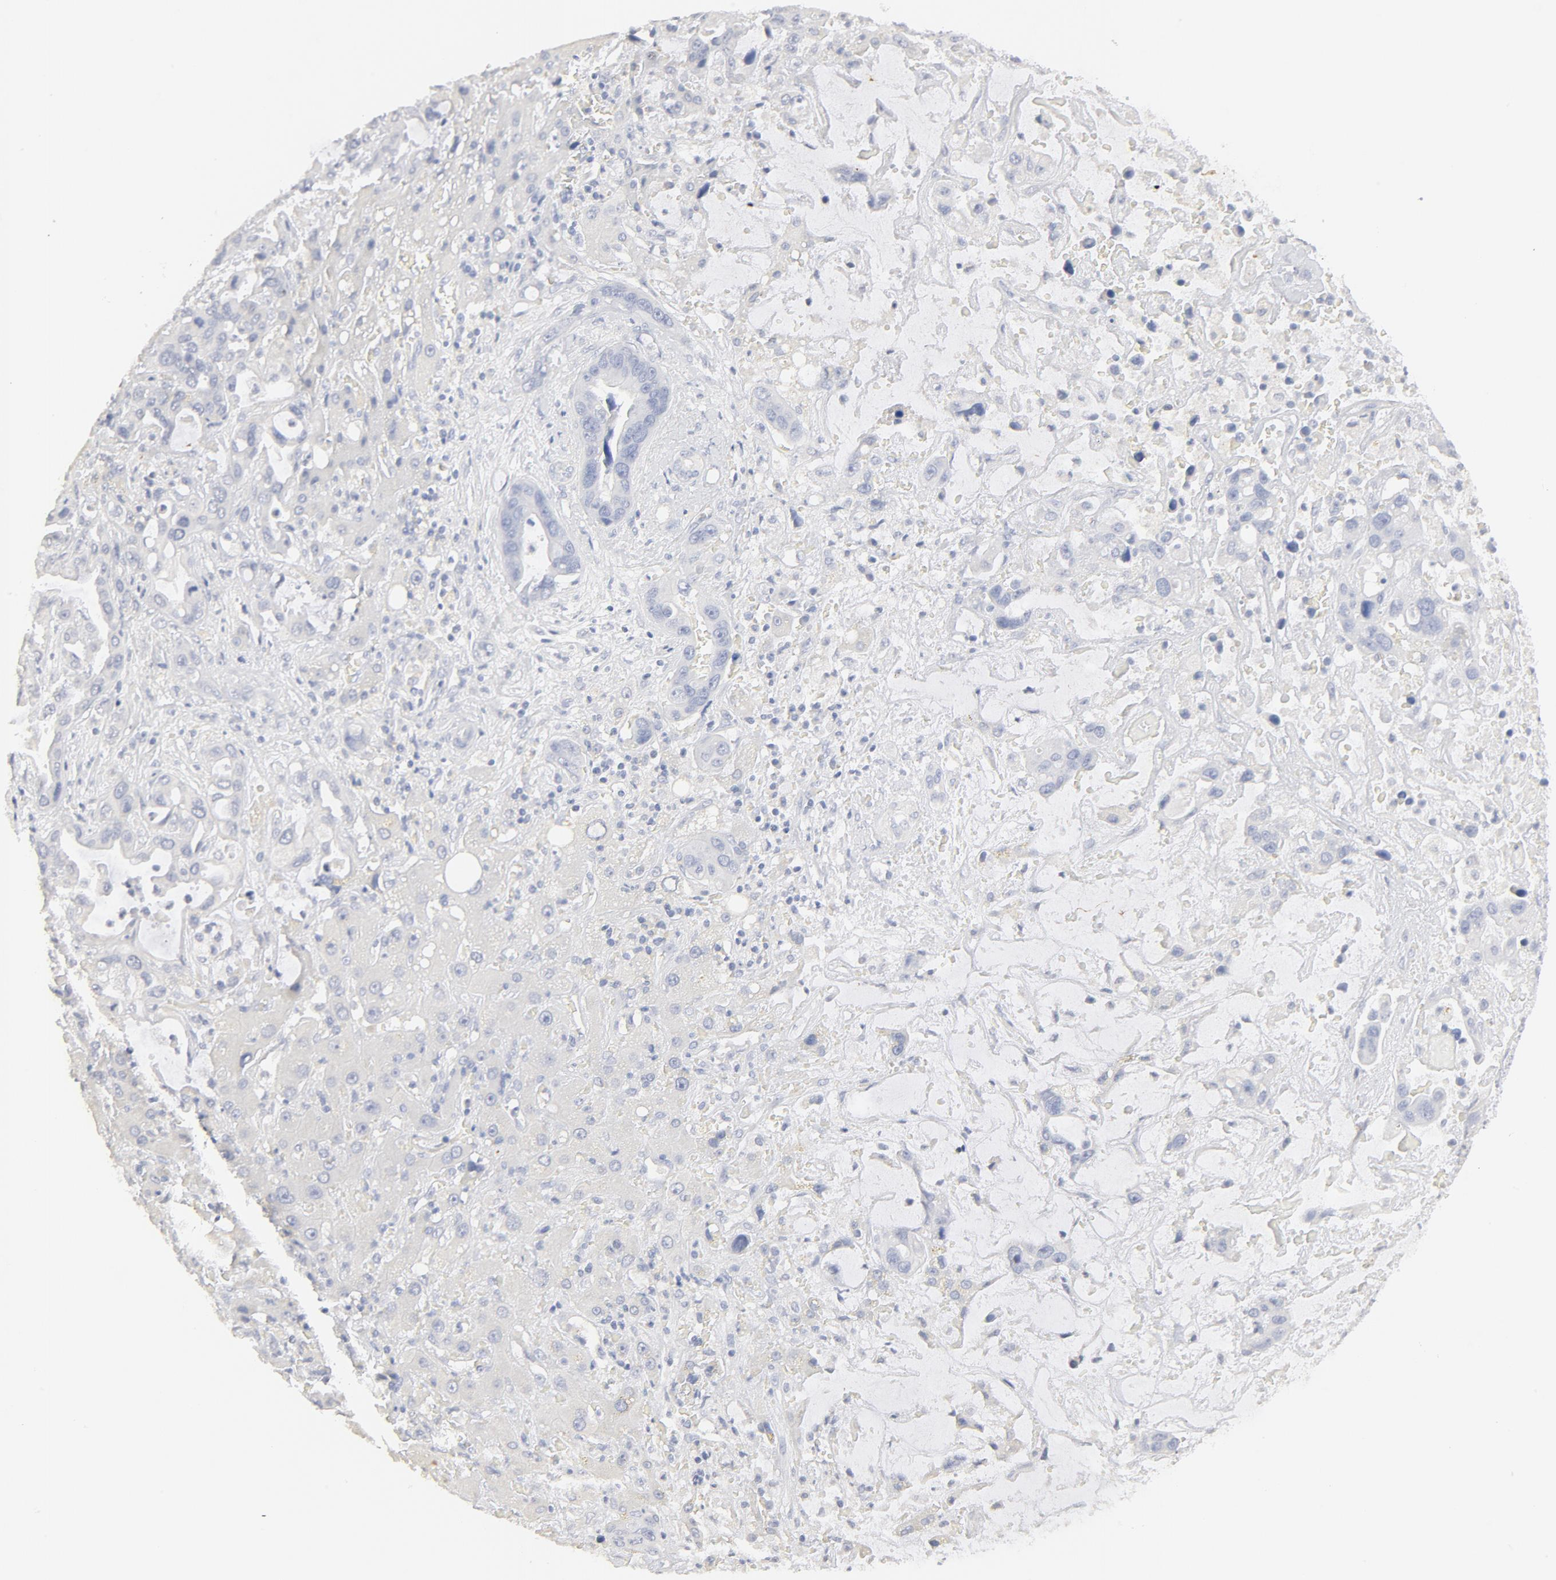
{"staining": {"intensity": "negative", "quantity": "none", "location": "none"}, "tissue": "liver cancer", "cell_type": "Tumor cells", "image_type": "cancer", "snomed": [{"axis": "morphology", "description": "Cholangiocarcinoma"}, {"axis": "topography", "description": "Liver"}], "caption": "This is an immunohistochemistry (IHC) image of human liver cancer (cholangiocarcinoma). There is no staining in tumor cells.", "gene": "FCGBP", "patient": {"sex": "female", "age": 65}}